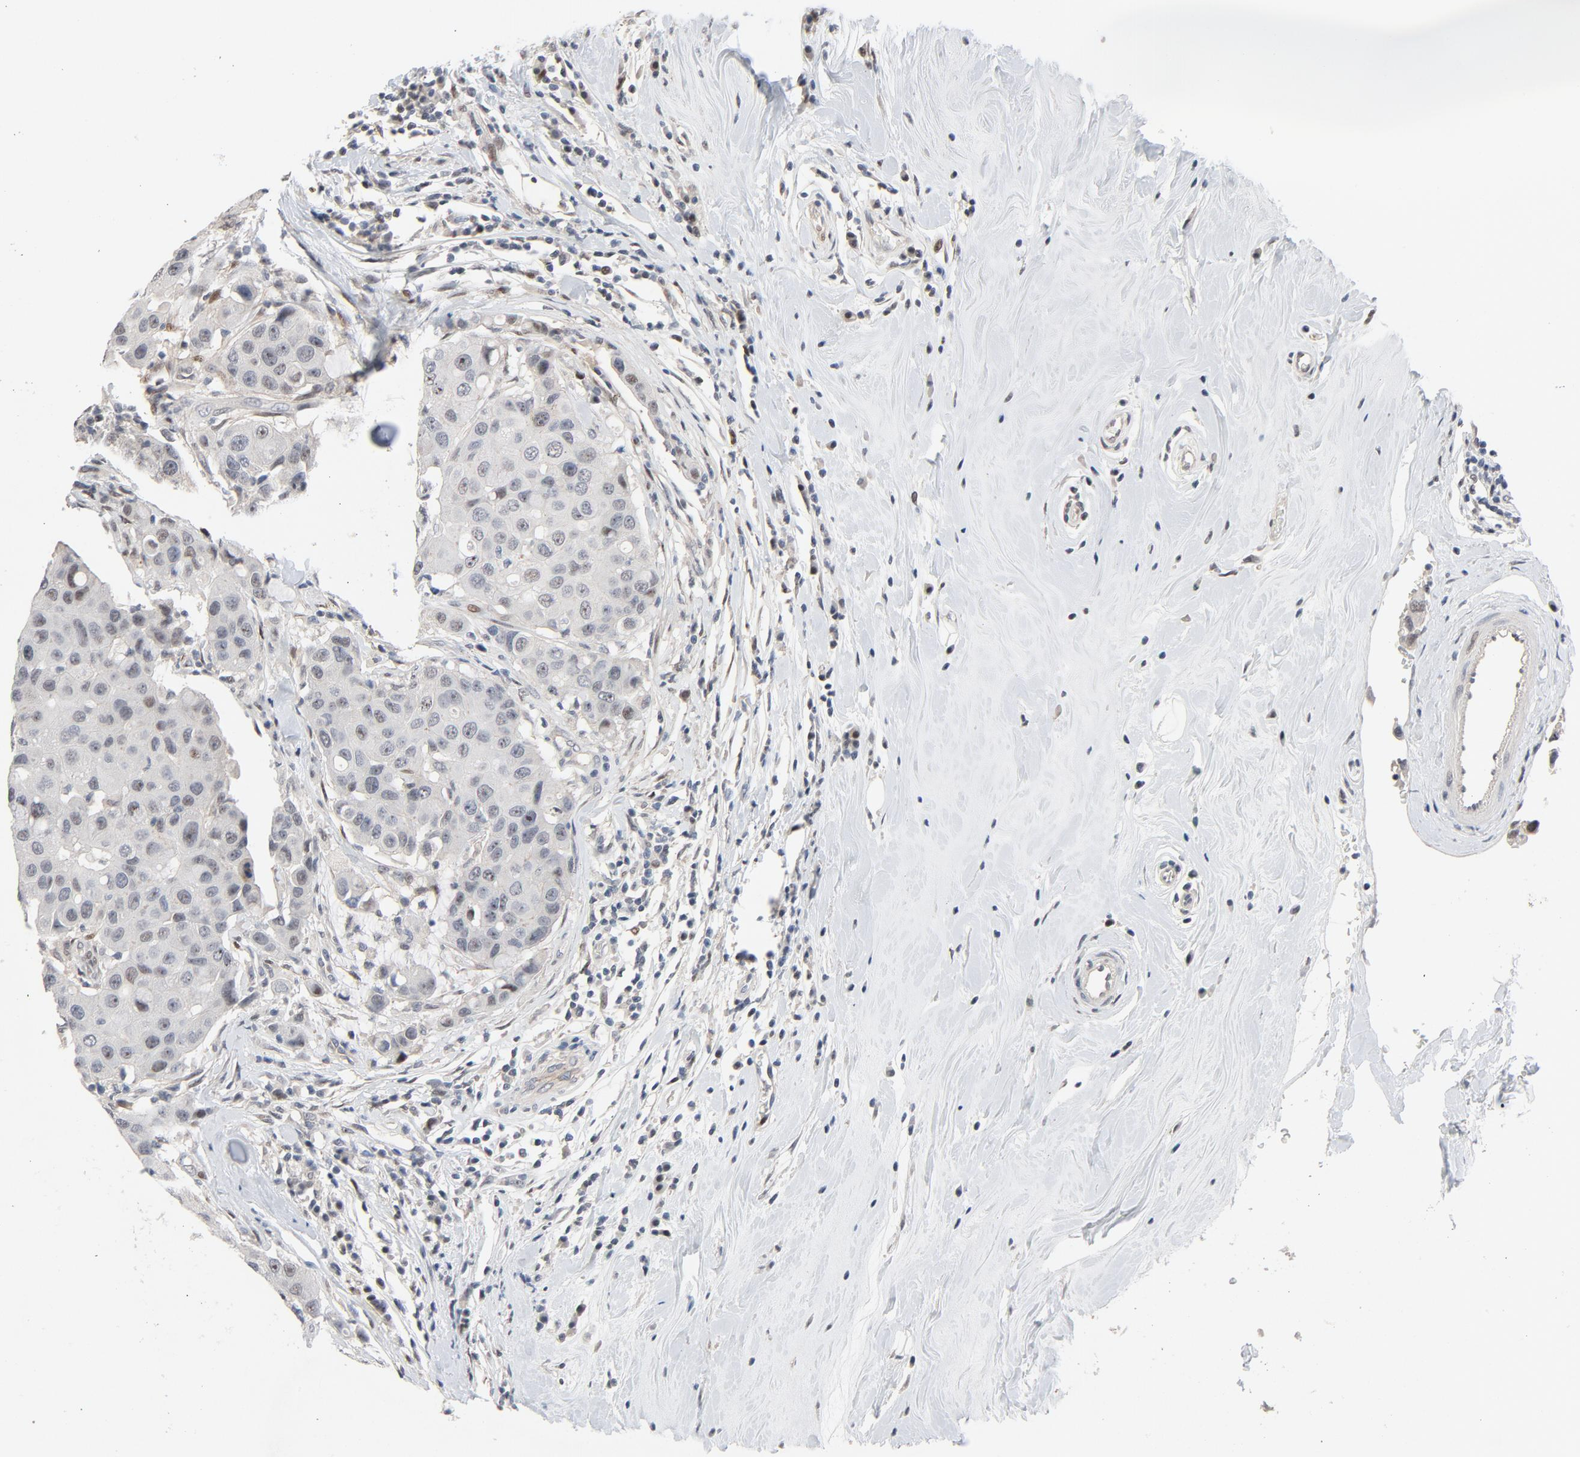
{"staining": {"intensity": "negative", "quantity": "none", "location": "none"}, "tissue": "breast cancer", "cell_type": "Tumor cells", "image_type": "cancer", "snomed": [{"axis": "morphology", "description": "Duct carcinoma"}, {"axis": "topography", "description": "Breast"}], "caption": "There is no significant positivity in tumor cells of infiltrating ductal carcinoma (breast).", "gene": "FSCB", "patient": {"sex": "female", "age": 27}}